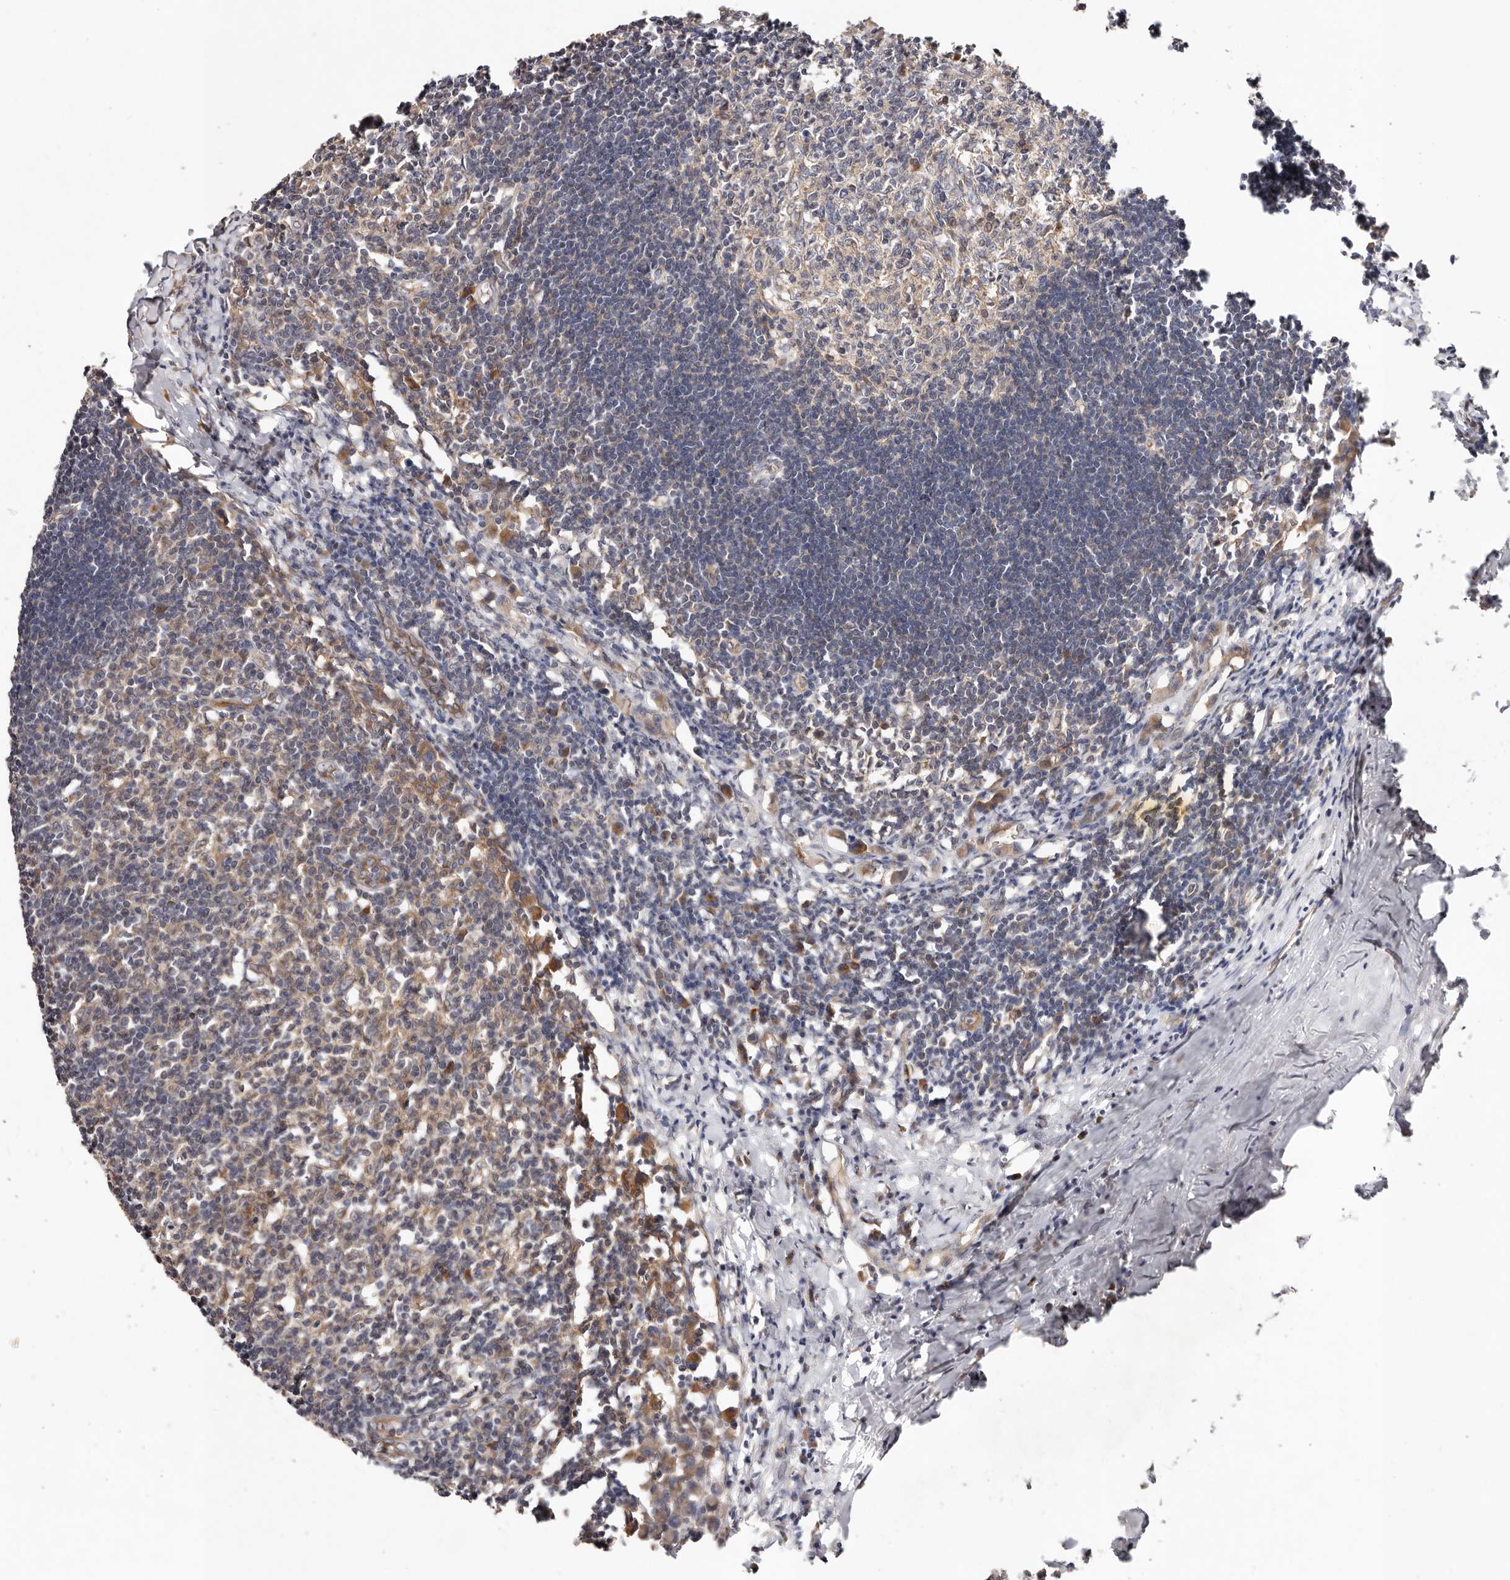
{"staining": {"intensity": "moderate", "quantity": "<25%", "location": "cytoplasmic/membranous"}, "tissue": "lymph node", "cell_type": "Germinal center cells", "image_type": "normal", "snomed": [{"axis": "morphology", "description": "Normal tissue, NOS"}, {"axis": "morphology", "description": "Malignant melanoma, Metastatic site"}, {"axis": "topography", "description": "Lymph node"}], "caption": "Protein analysis of normal lymph node demonstrates moderate cytoplasmic/membranous expression in about <25% of germinal center cells.", "gene": "MACF1", "patient": {"sex": "male", "age": 41}}